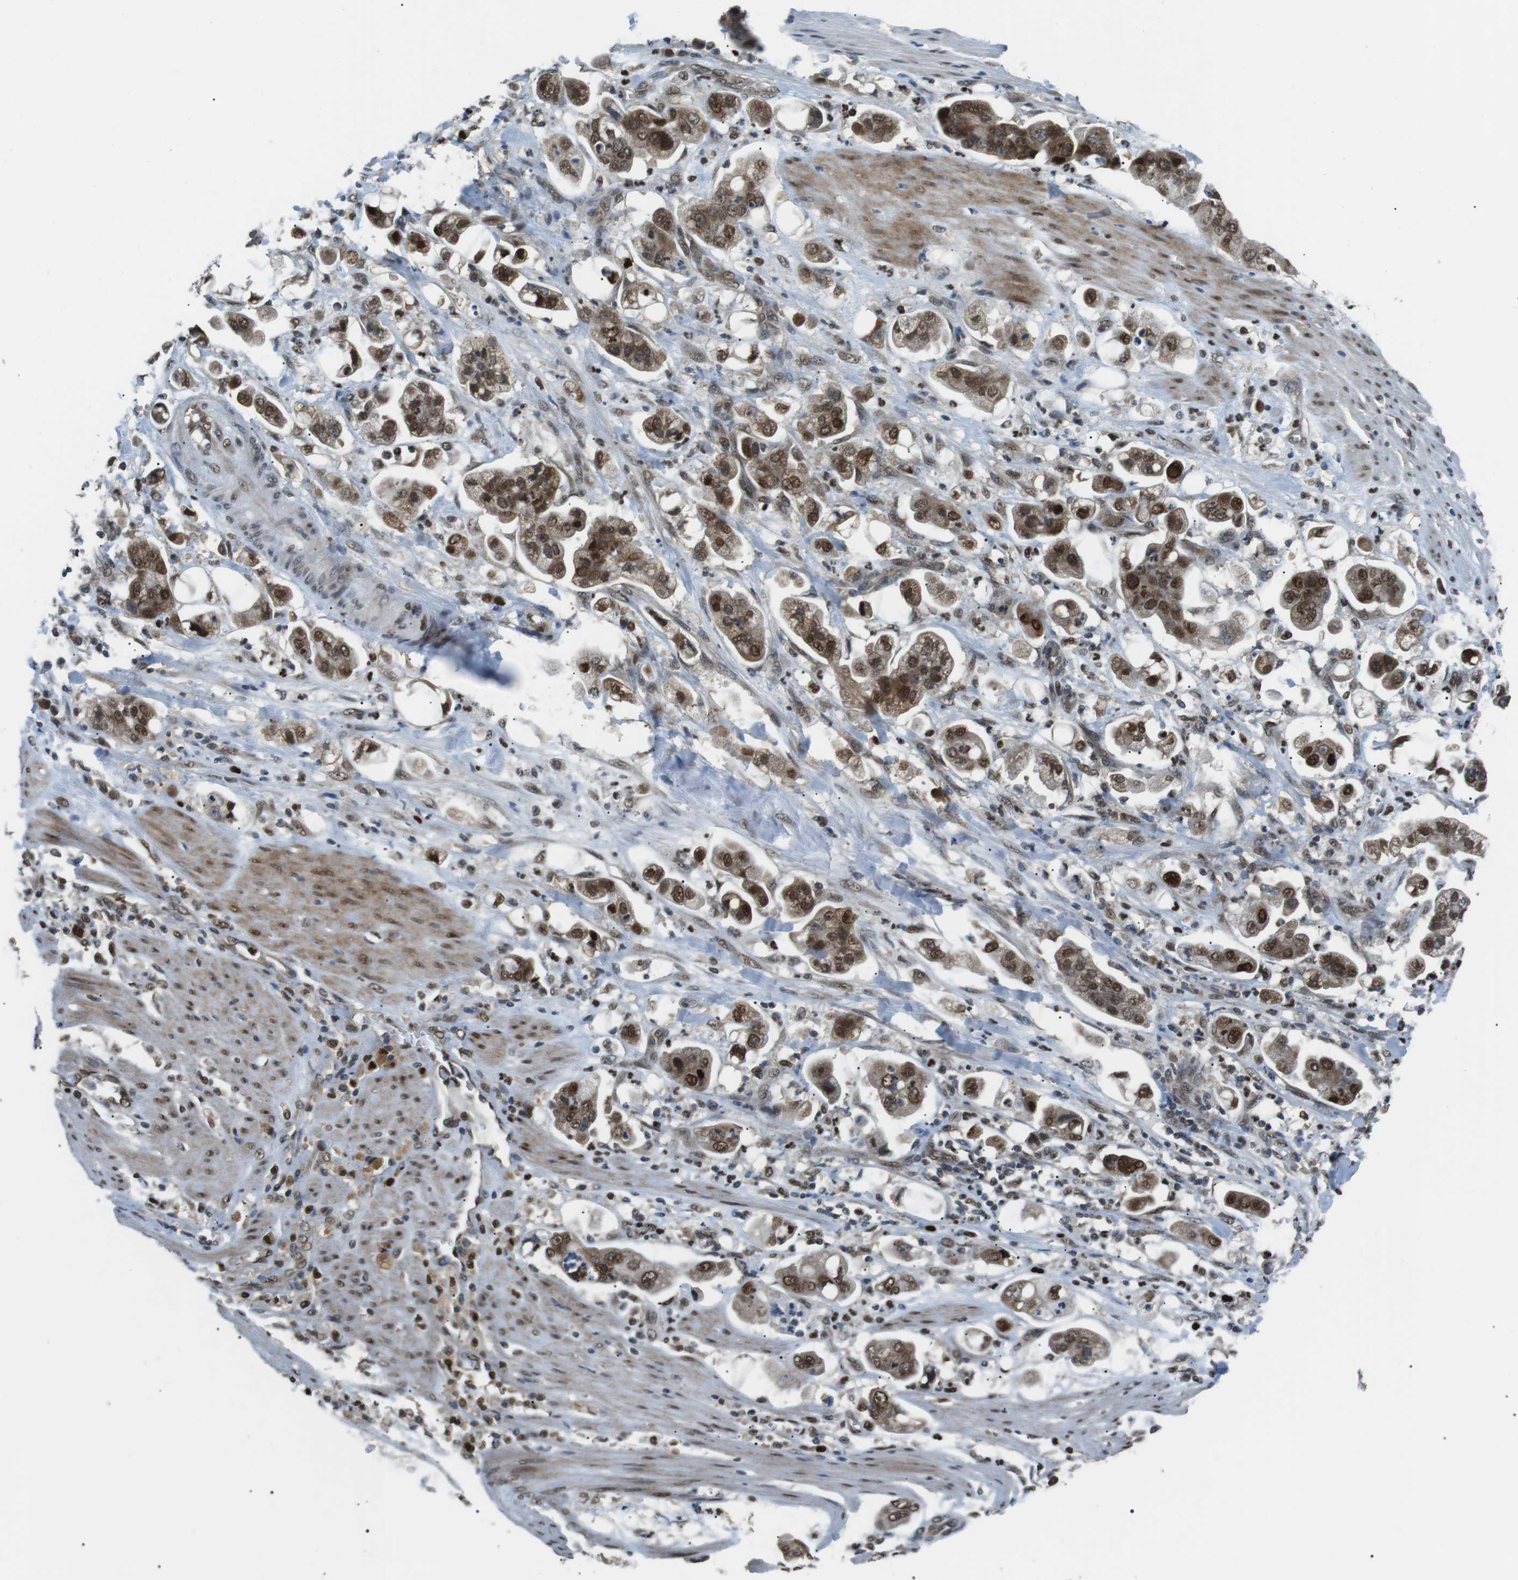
{"staining": {"intensity": "moderate", "quantity": ">75%", "location": "cytoplasmic/membranous,nuclear"}, "tissue": "stomach cancer", "cell_type": "Tumor cells", "image_type": "cancer", "snomed": [{"axis": "morphology", "description": "Adenocarcinoma, NOS"}, {"axis": "topography", "description": "Stomach"}], "caption": "About >75% of tumor cells in stomach cancer exhibit moderate cytoplasmic/membranous and nuclear protein staining as visualized by brown immunohistochemical staining.", "gene": "ORAI3", "patient": {"sex": "male", "age": 62}}